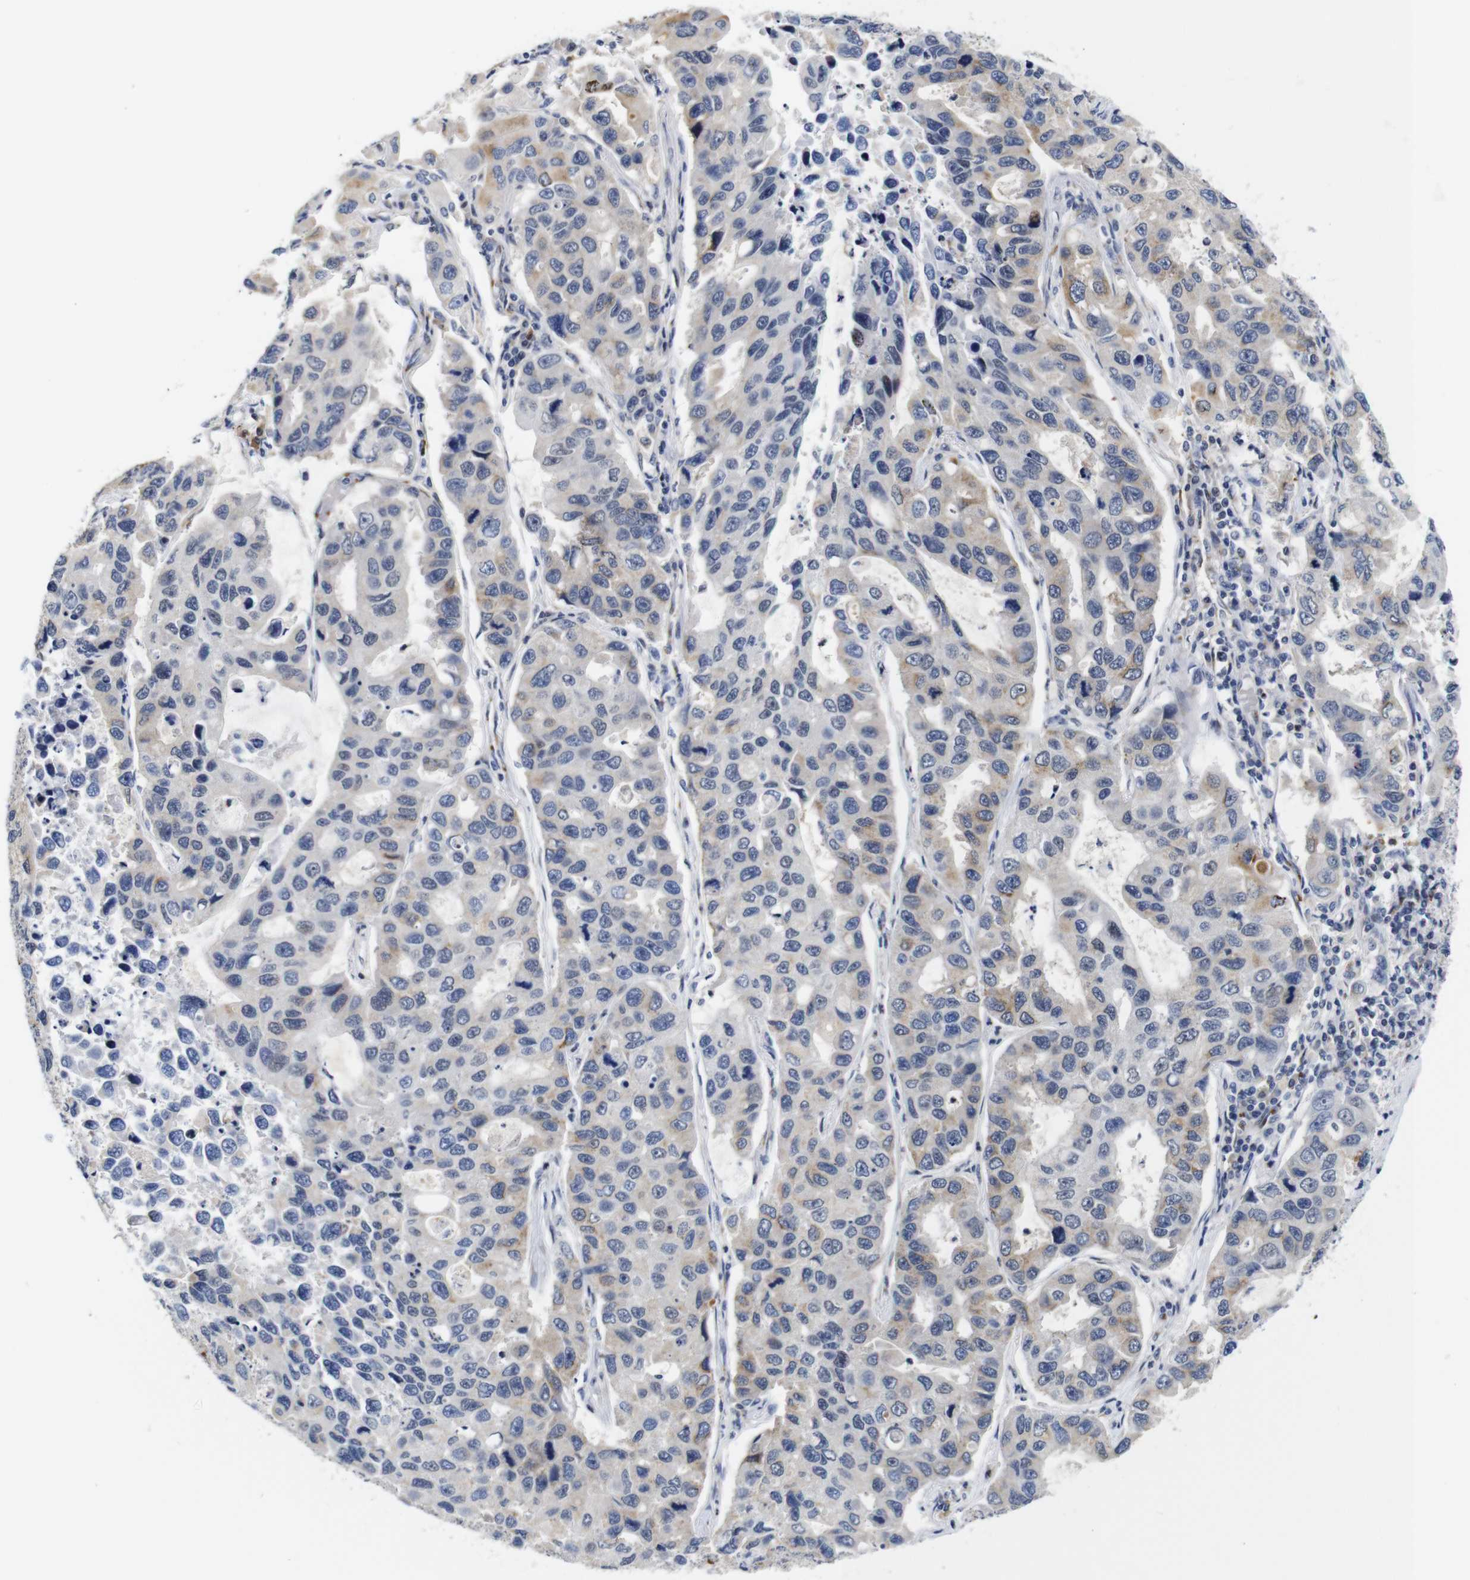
{"staining": {"intensity": "moderate", "quantity": "<25%", "location": "cytoplasmic/membranous"}, "tissue": "lung cancer", "cell_type": "Tumor cells", "image_type": "cancer", "snomed": [{"axis": "morphology", "description": "Adenocarcinoma, NOS"}, {"axis": "topography", "description": "Lung"}], "caption": "Immunohistochemistry (IHC) histopathology image of lung cancer (adenocarcinoma) stained for a protein (brown), which exhibits low levels of moderate cytoplasmic/membranous expression in about <25% of tumor cells.", "gene": "FURIN", "patient": {"sex": "male", "age": 64}}